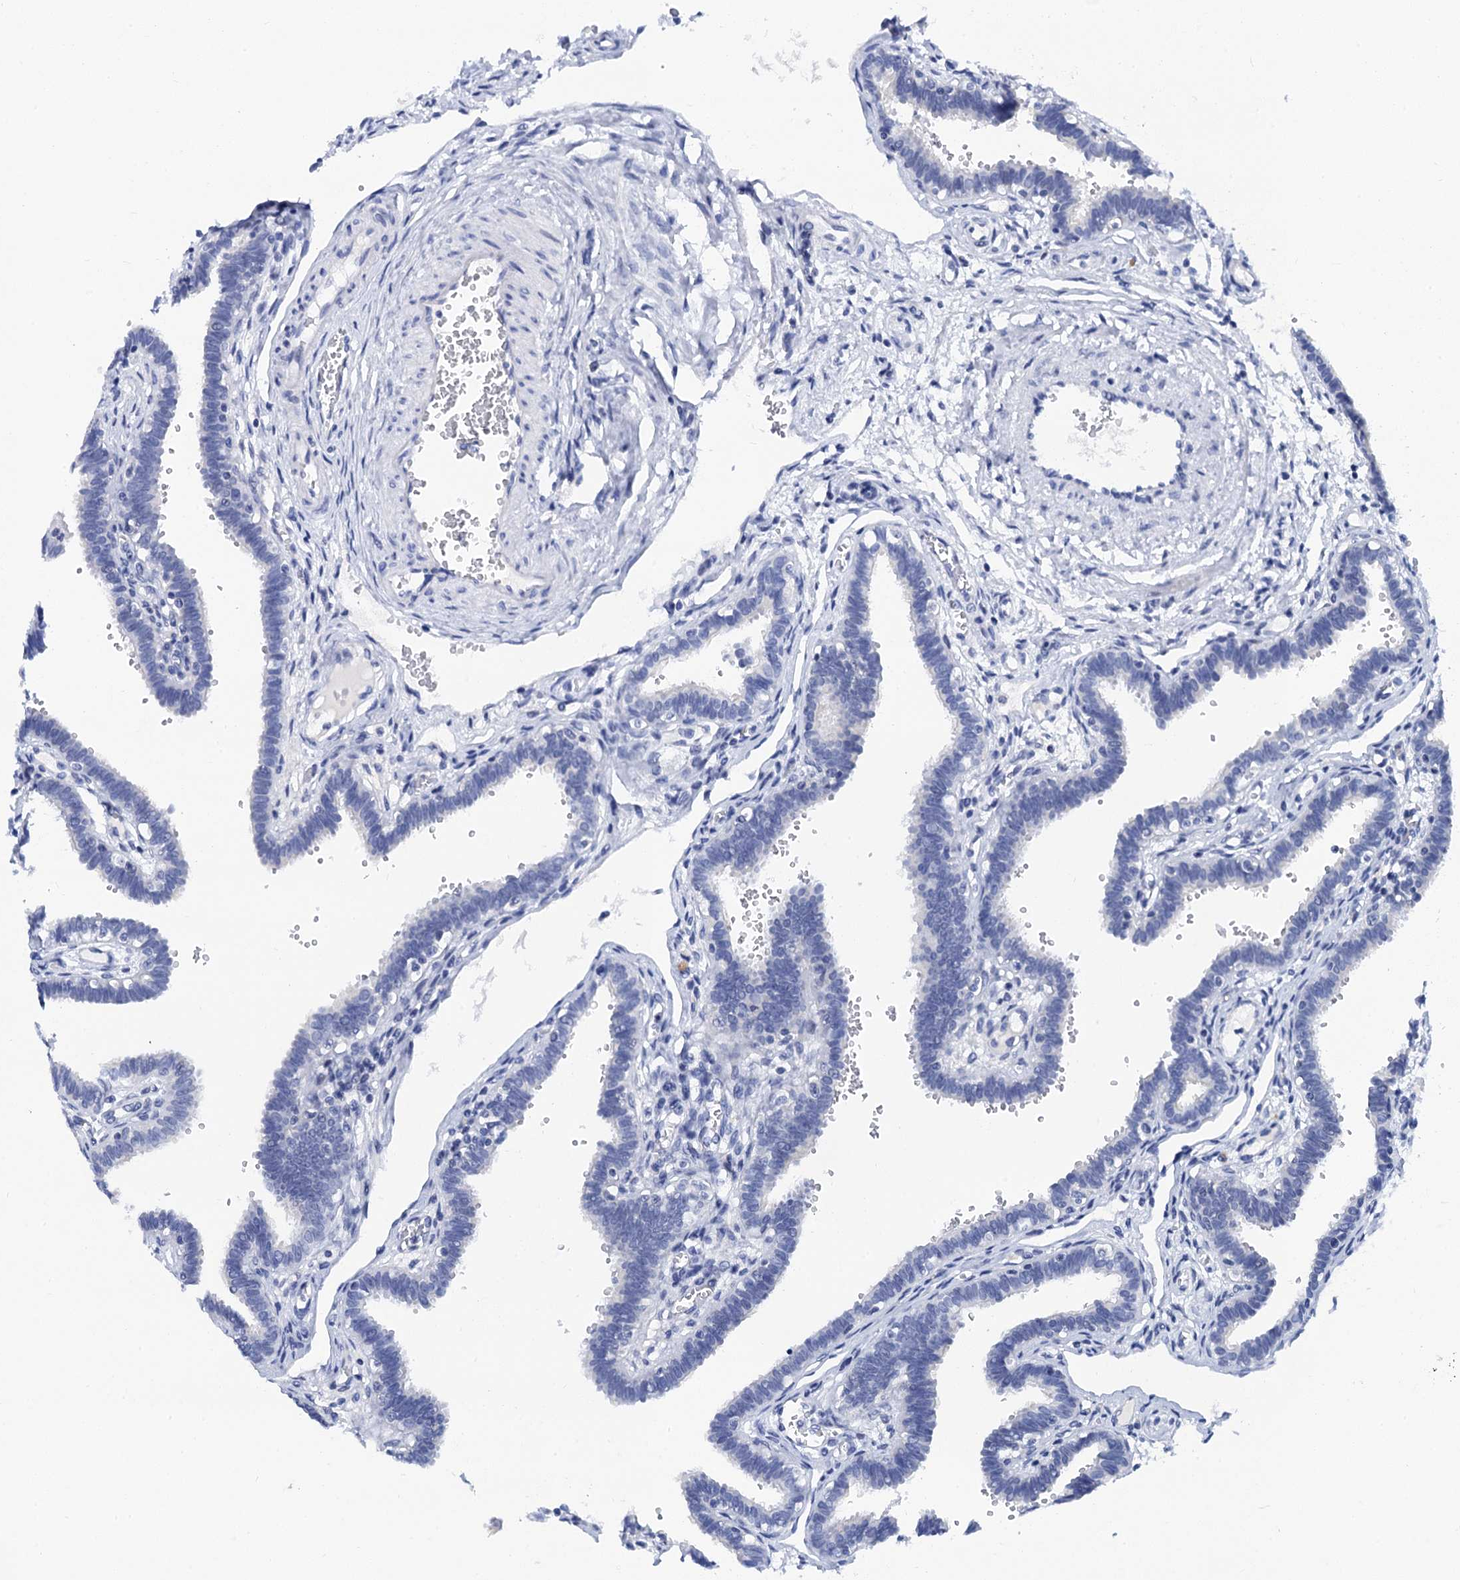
{"staining": {"intensity": "negative", "quantity": "none", "location": "none"}, "tissue": "fallopian tube", "cell_type": "Glandular cells", "image_type": "normal", "snomed": [{"axis": "morphology", "description": "Normal tissue, NOS"}, {"axis": "topography", "description": "Fallopian tube"}, {"axis": "topography", "description": "Placenta"}], "caption": "Human fallopian tube stained for a protein using immunohistochemistry (IHC) displays no positivity in glandular cells.", "gene": "LYPD3", "patient": {"sex": "female", "age": 32}}